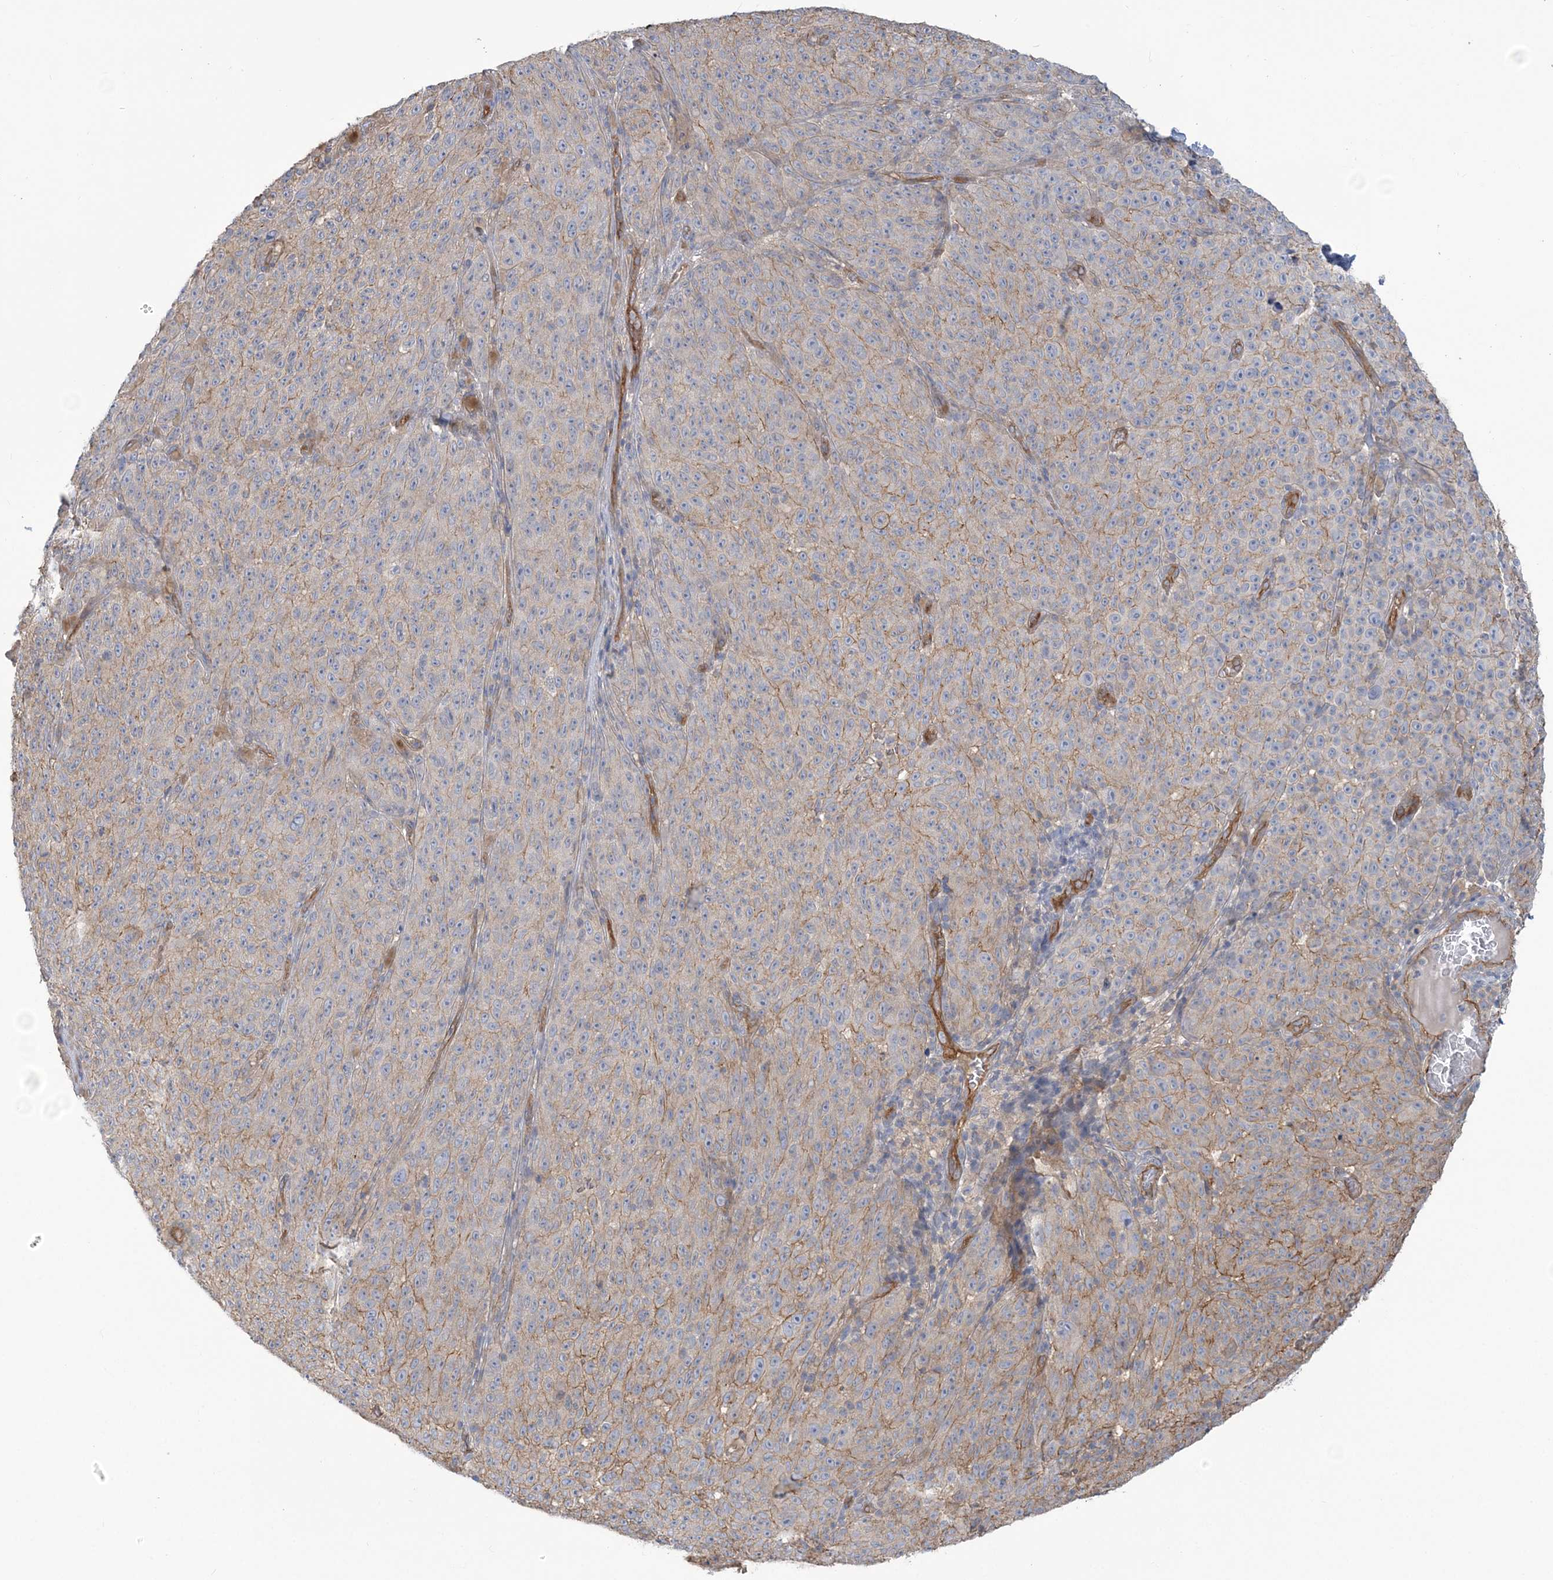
{"staining": {"intensity": "weak", "quantity": "25%-75%", "location": "cytoplasmic/membranous"}, "tissue": "melanoma", "cell_type": "Tumor cells", "image_type": "cancer", "snomed": [{"axis": "morphology", "description": "Malignant melanoma, NOS"}, {"axis": "topography", "description": "Skin"}], "caption": "Protein staining exhibits weak cytoplasmic/membranous staining in approximately 25%-75% of tumor cells in malignant melanoma. Immunohistochemistry stains the protein of interest in brown and the nuclei are stained blue.", "gene": "RAI14", "patient": {"sex": "female", "age": 82}}